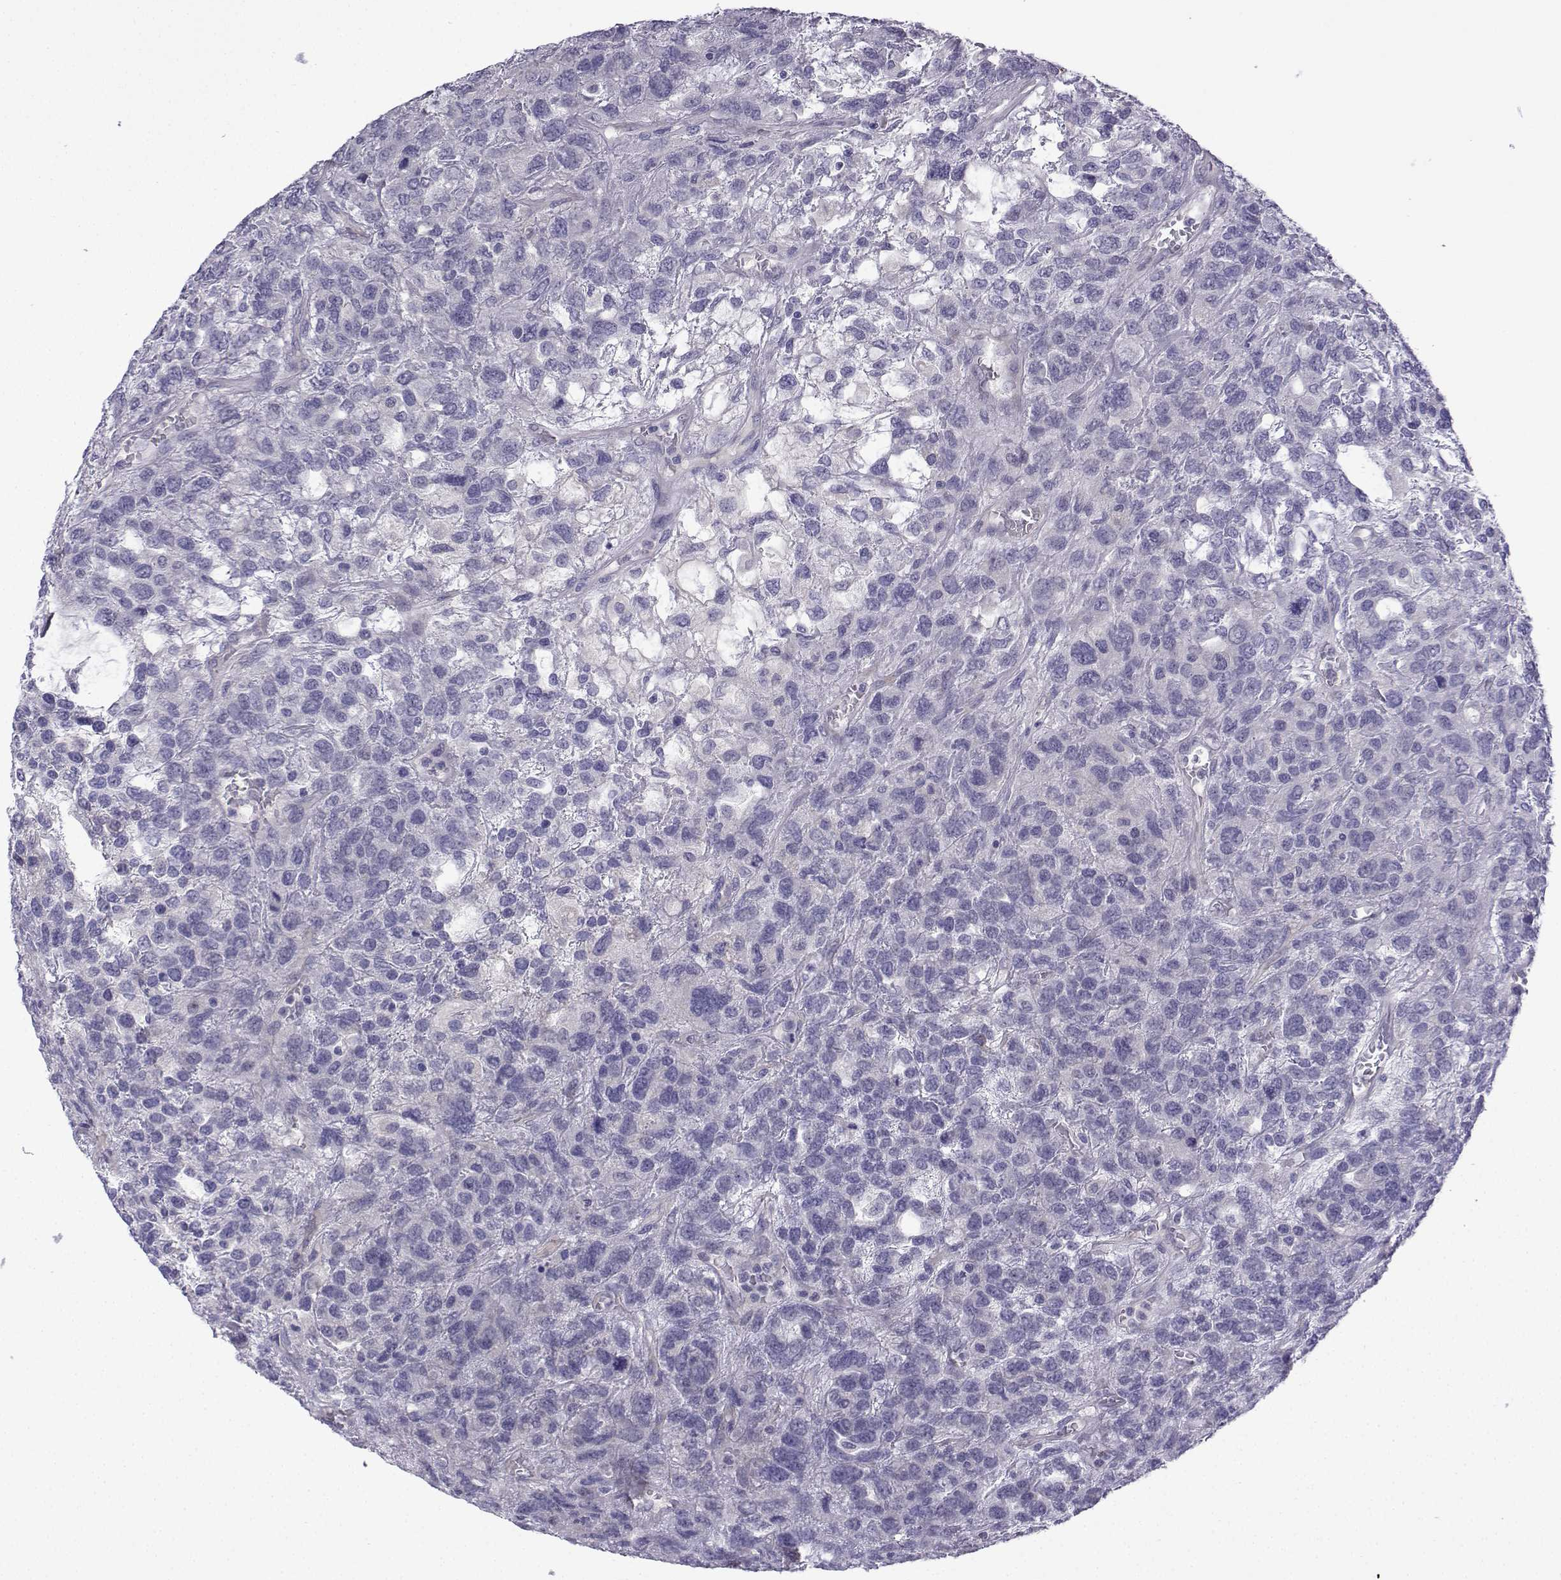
{"staining": {"intensity": "negative", "quantity": "none", "location": "none"}, "tissue": "testis cancer", "cell_type": "Tumor cells", "image_type": "cancer", "snomed": [{"axis": "morphology", "description": "Seminoma, NOS"}, {"axis": "topography", "description": "Testis"}], "caption": "Immunohistochemistry (IHC) photomicrograph of seminoma (testis) stained for a protein (brown), which reveals no staining in tumor cells.", "gene": "SPACA7", "patient": {"sex": "male", "age": 52}}